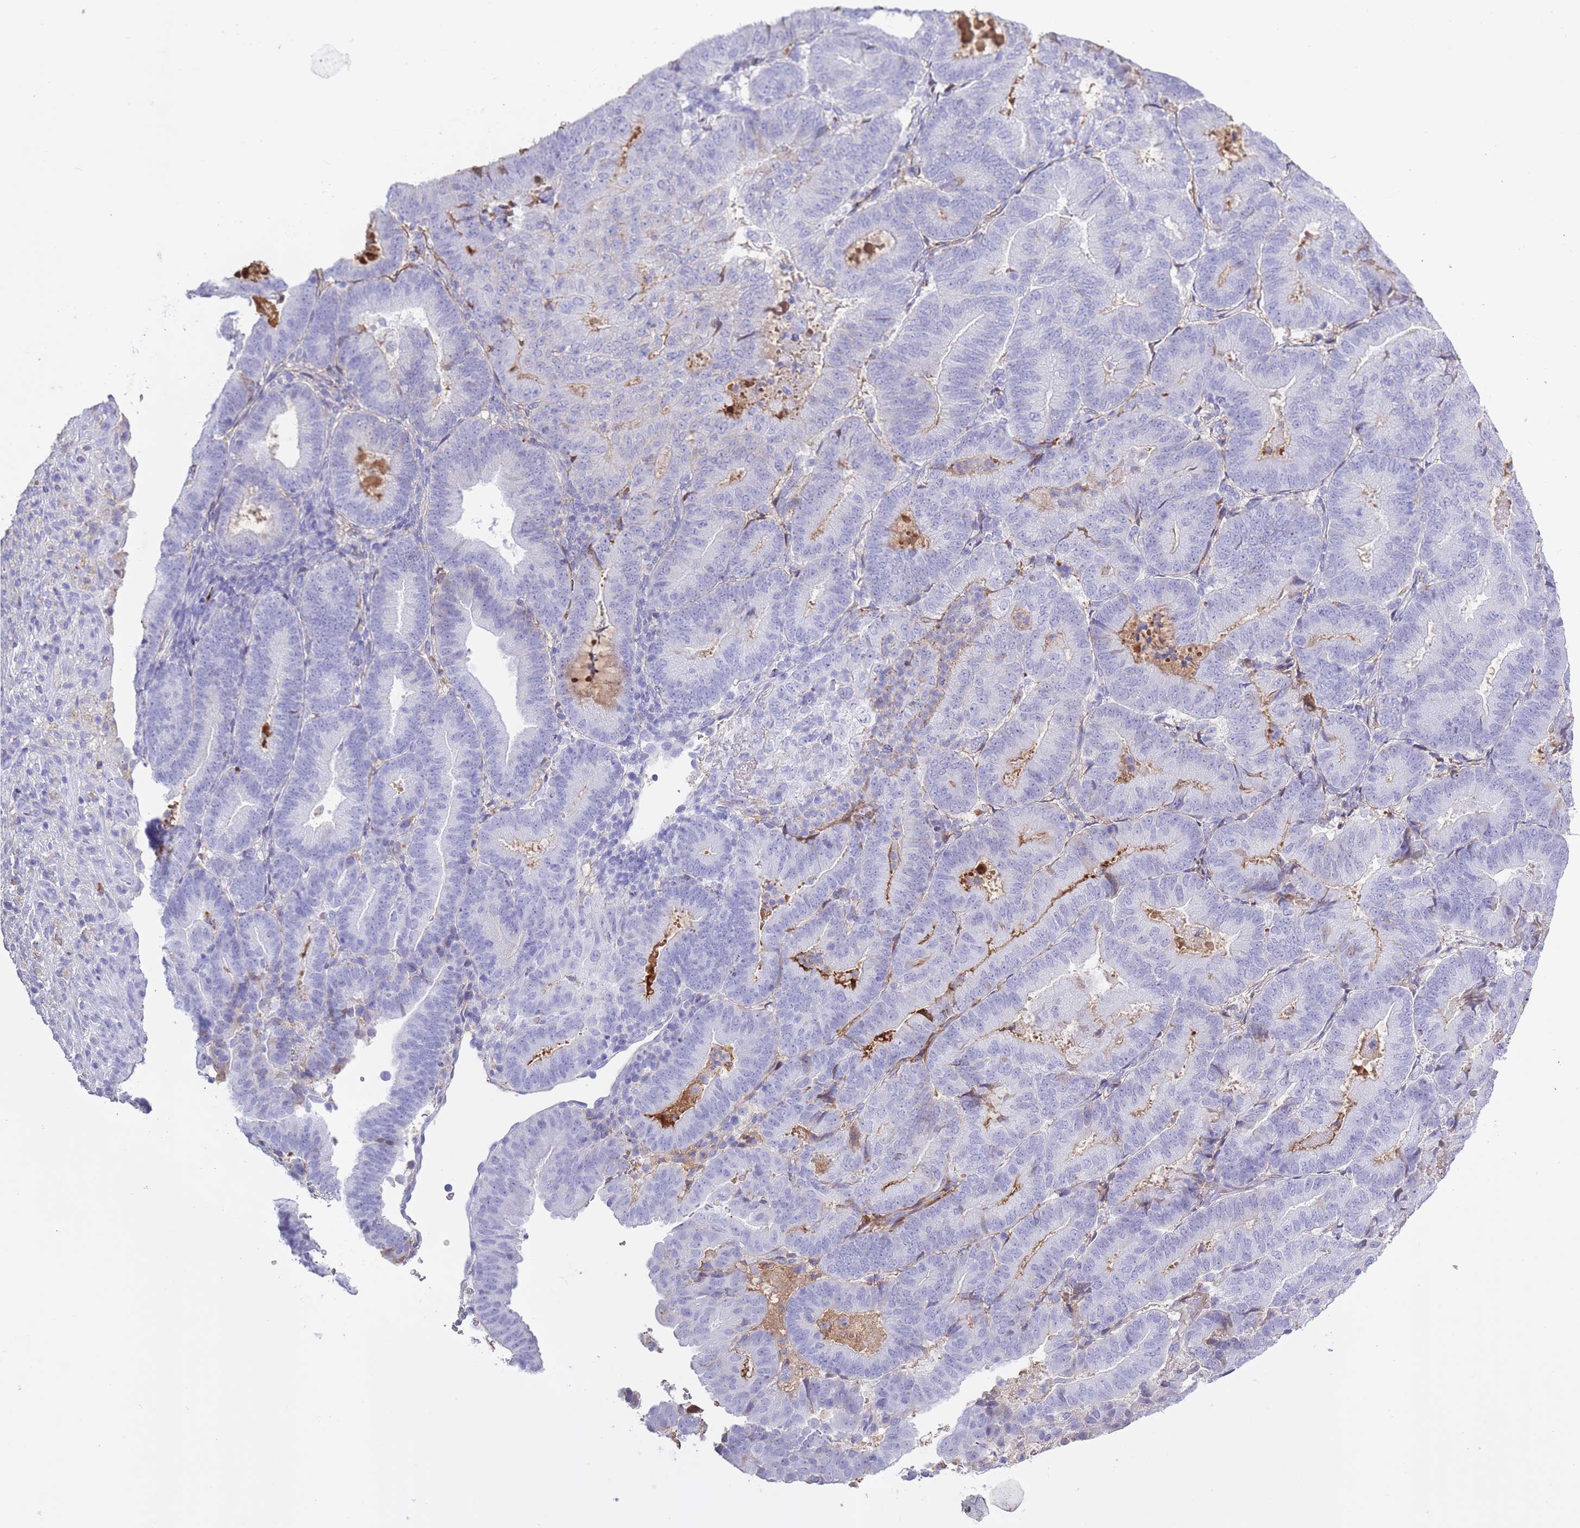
{"staining": {"intensity": "negative", "quantity": "none", "location": "none"}, "tissue": "endometrial cancer", "cell_type": "Tumor cells", "image_type": "cancer", "snomed": [{"axis": "morphology", "description": "Adenocarcinoma, NOS"}, {"axis": "topography", "description": "Endometrium"}], "caption": "The micrograph shows no significant expression in tumor cells of endometrial cancer.", "gene": "AP3S2", "patient": {"sex": "female", "age": 70}}